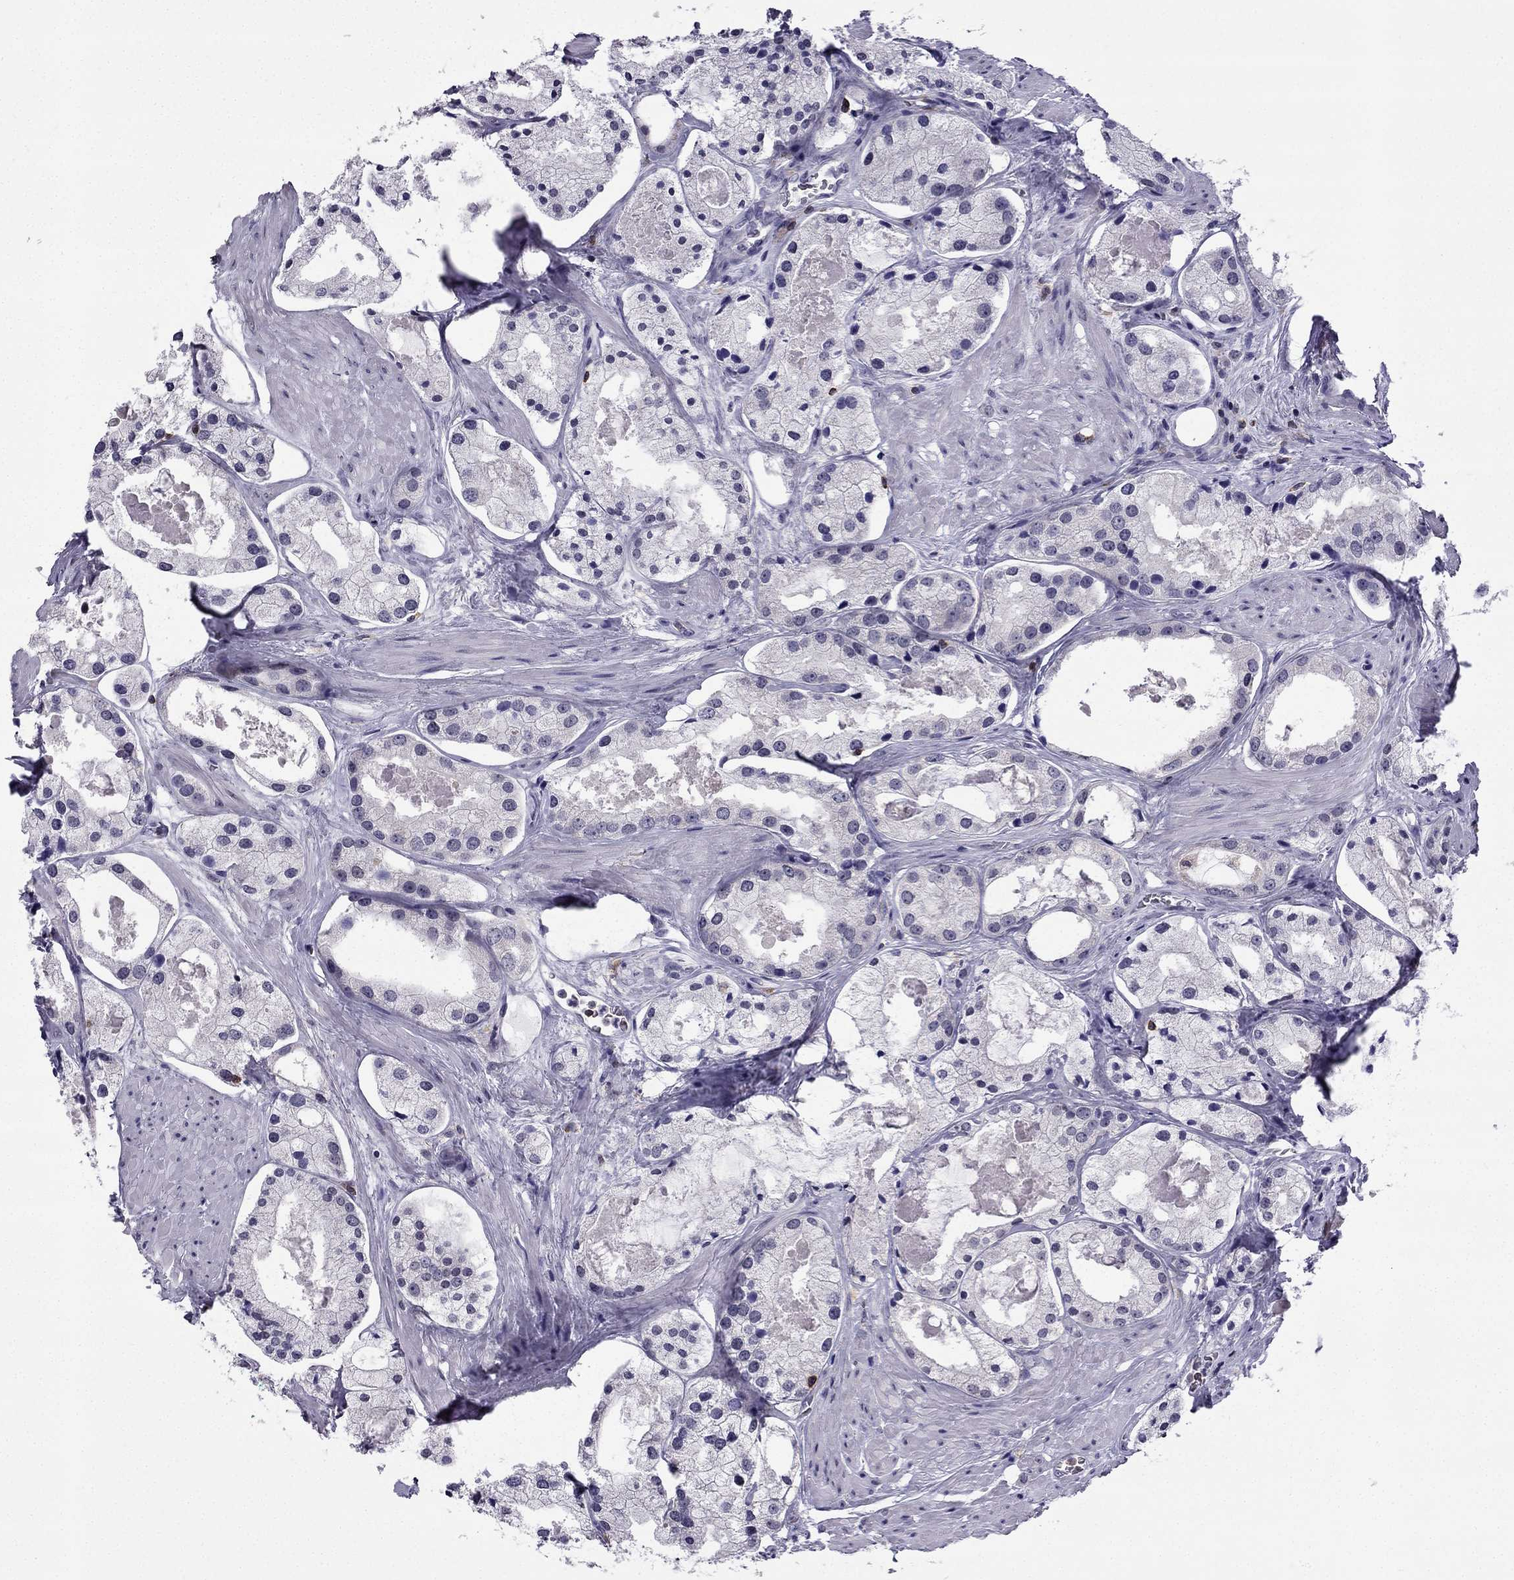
{"staining": {"intensity": "negative", "quantity": "none", "location": "none"}, "tissue": "prostate cancer", "cell_type": "Tumor cells", "image_type": "cancer", "snomed": [{"axis": "morphology", "description": "Adenocarcinoma, NOS"}, {"axis": "morphology", "description": "Adenocarcinoma, High grade"}, {"axis": "topography", "description": "Prostate"}], "caption": "Prostate cancer (adenocarcinoma) stained for a protein using immunohistochemistry displays no positivity tumor cells.", "gene": "CCK", "patient": {"sex": "male", "age": 64}}